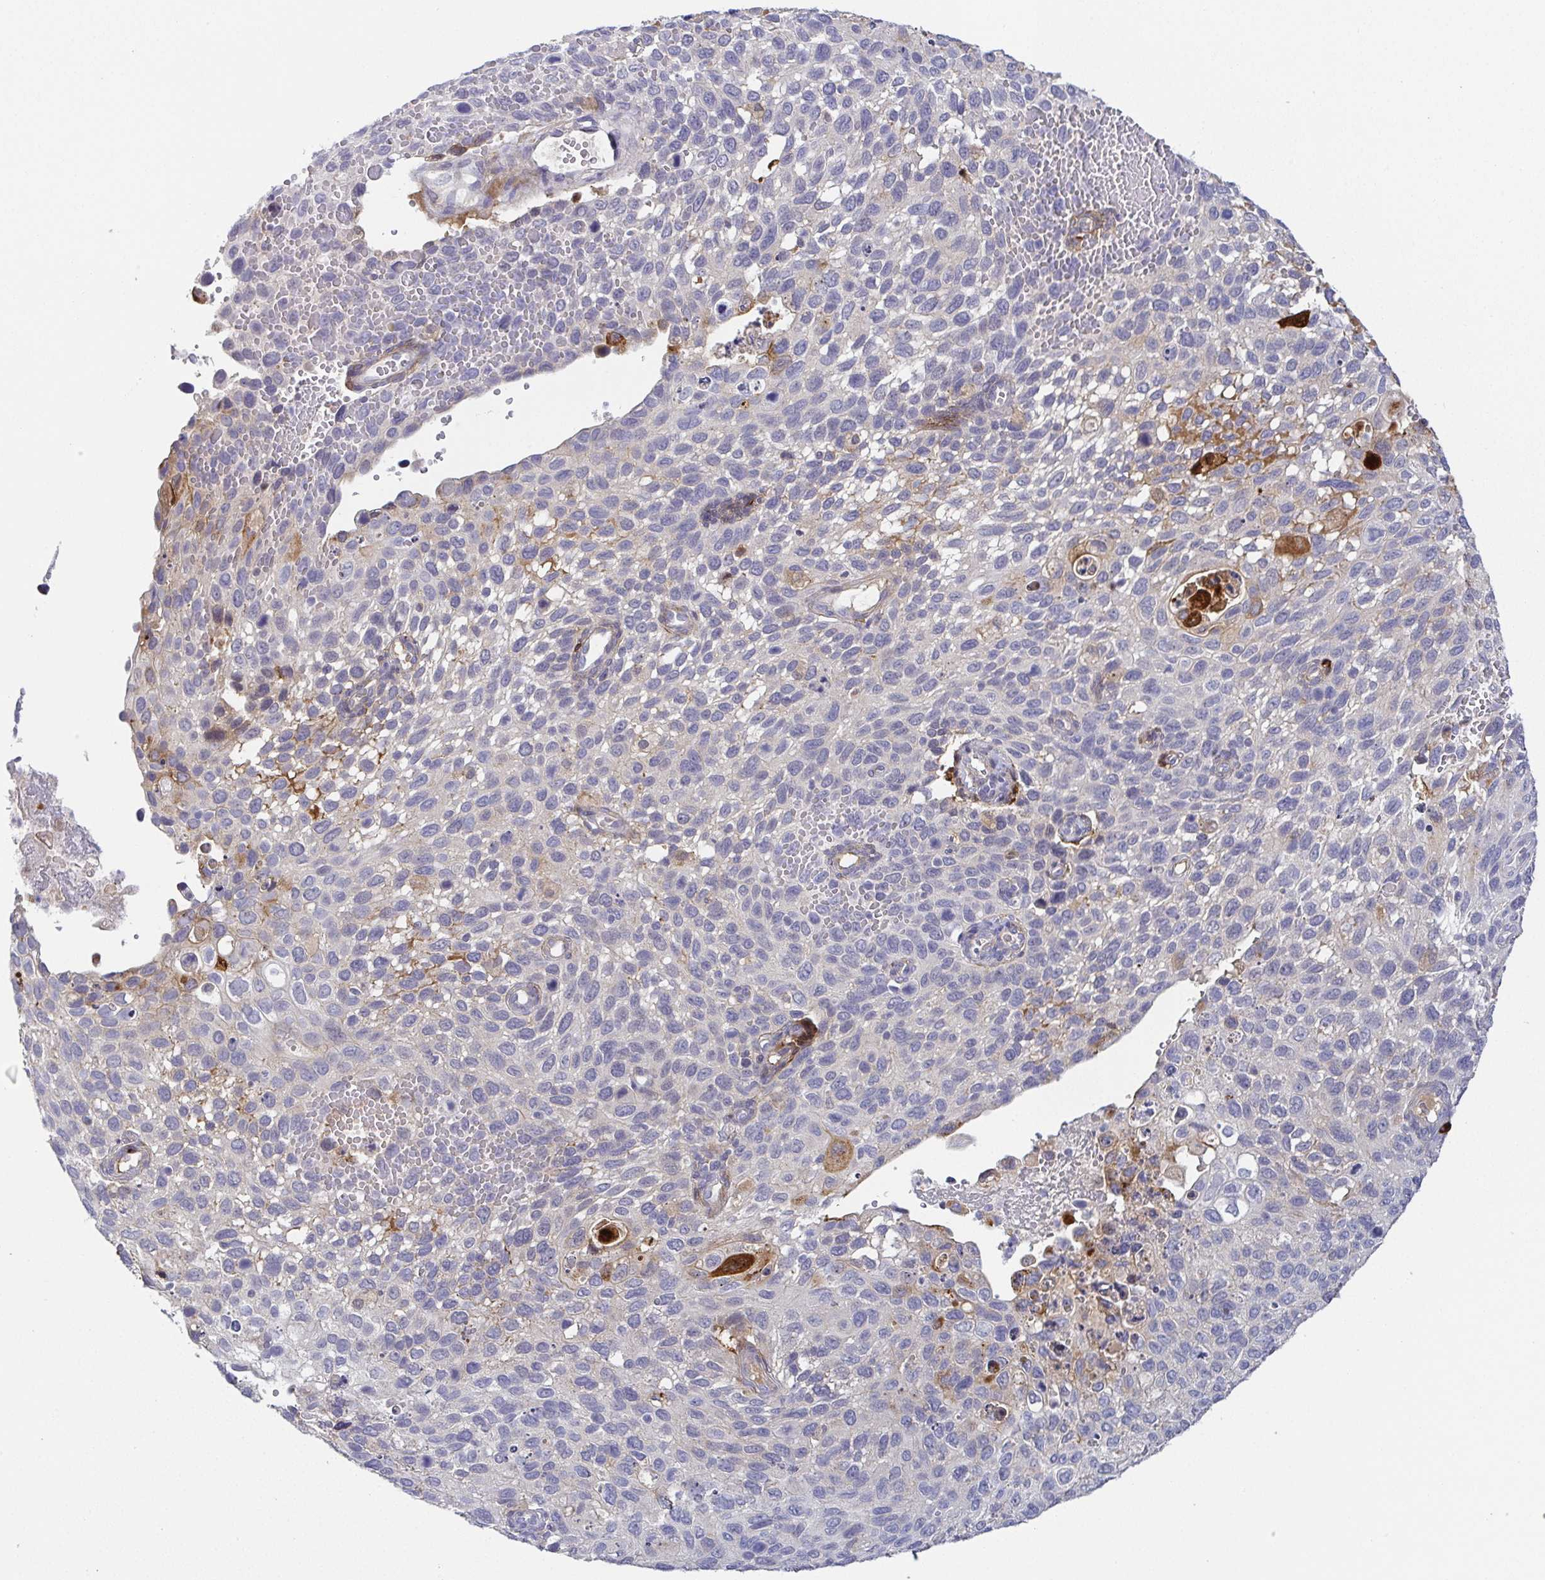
{"staining": {"intensity": "moderate", "quantity": "<25%", "location": "cytoplasmic/membranous,nuclear"}, "tissue": "cervical cancer", "cell_type": "Tumor cells", "image_type": "cancer", "snomed": [{"axis": "morphology", "description": "Squamous cell carcinoma, NOS"}, {"axis": "topography", "description": "Cervix"}], "caption": "DAB immunohistochemical staining of squamous cell carcinoma (cervical) shows moderate cytoplasmic/membranous and nuclear protein expression in approximately <25% of tumor cells. The staining was performed using DAB to visualize the protein expression in brown, while the nuclei were stained in blue with hematoxylin (Magnification: 20x).", "gene": "RNASE7", "patient": {"sex": "female", "age": 70}}